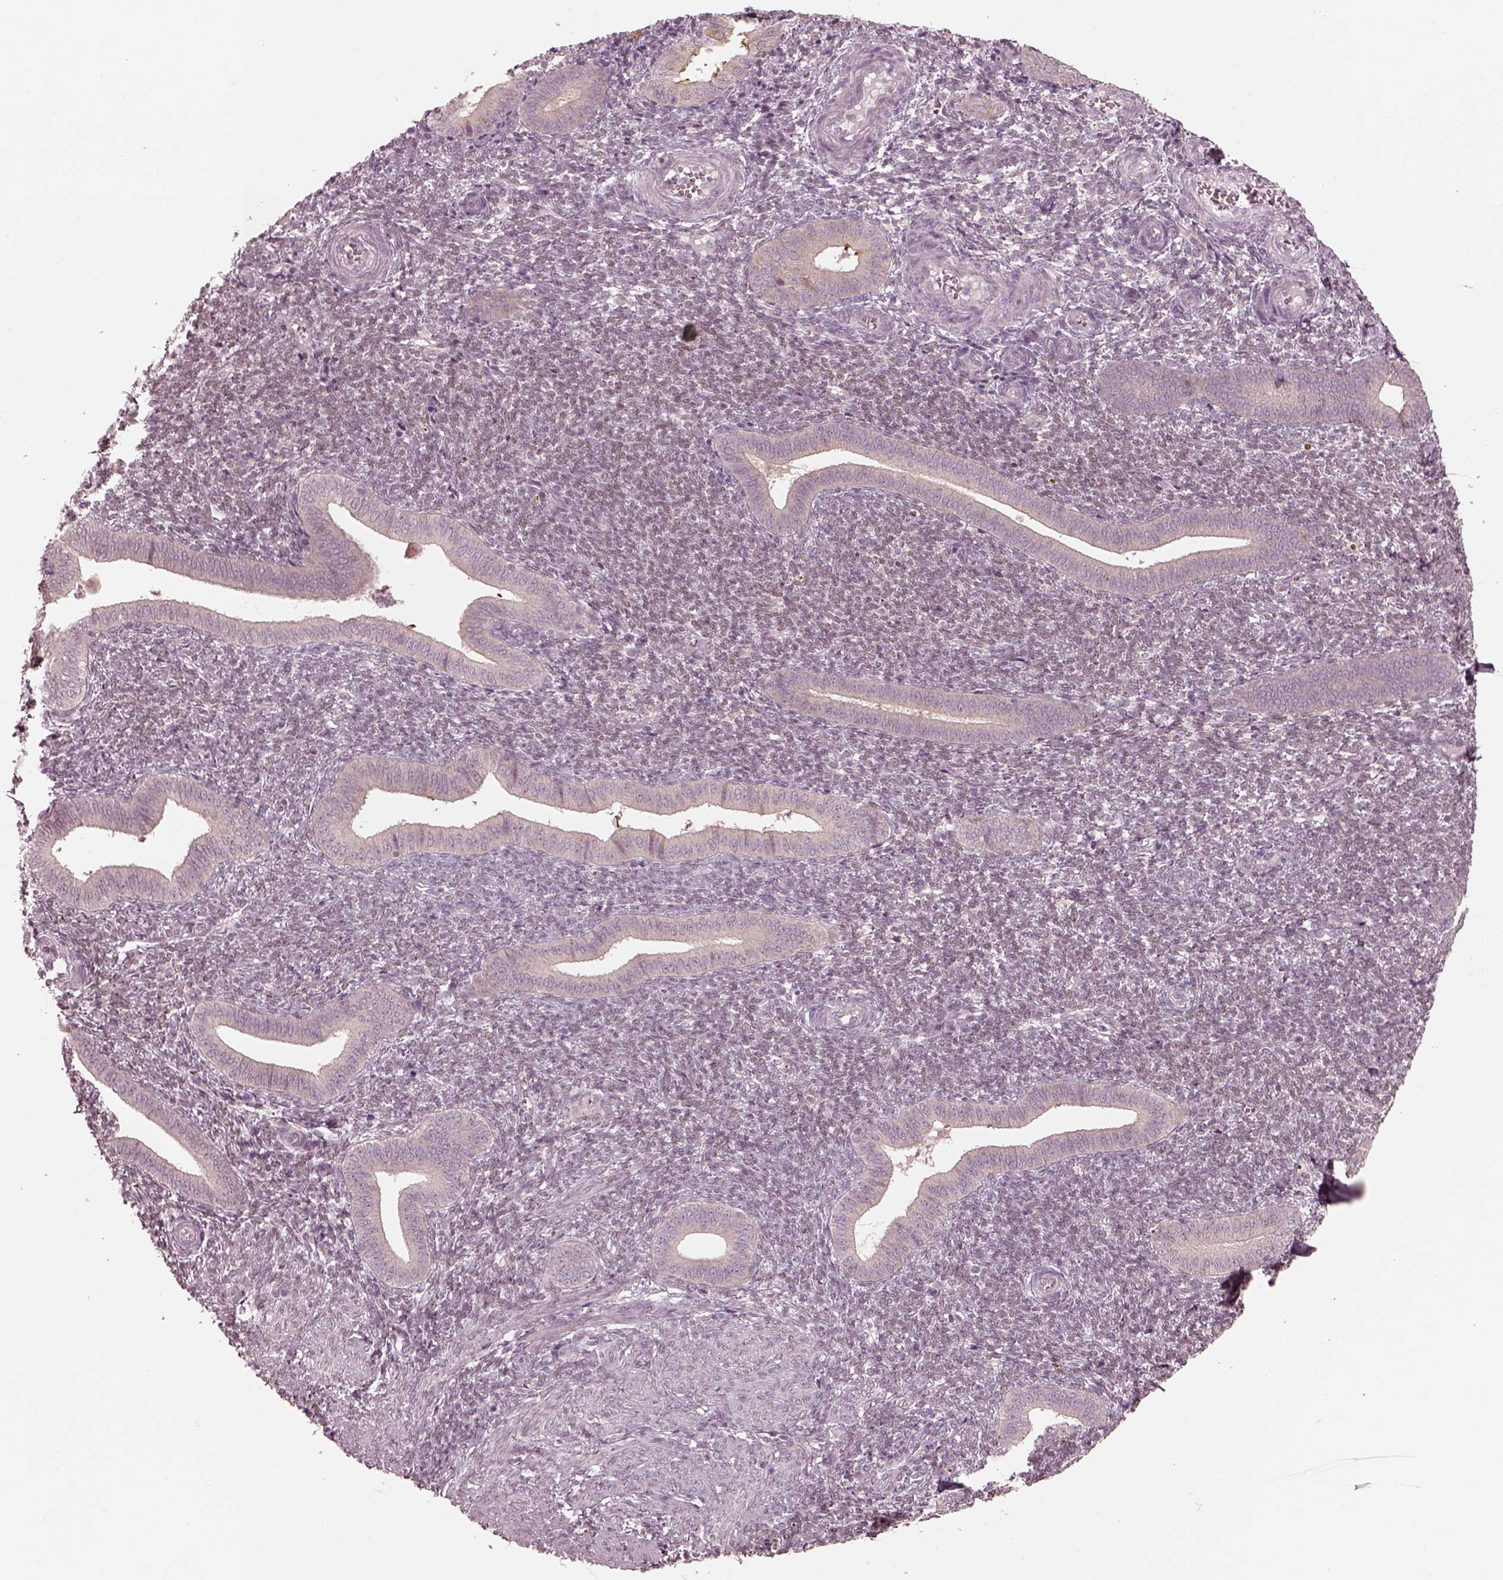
{"staining": {"intensity": "negative", "quantity": "none", "location": "none"}, "tissue": "endometrium", "cell_type": "Cells in endometrial stroma", "image_type": "normal", "snomed": [{"axis": "morphology", "description": "Normal tissue, NOS"}, {"axis": "topography", "description": "Endometrium"}], "caption": "This is a micrograph of immunohistochemistry (IHC) staining of benign endometrium, which shows no expression in cells in endometrial stroma.", "gene": "IQCB1", "patient": {"sex": "female", "age": 25}}